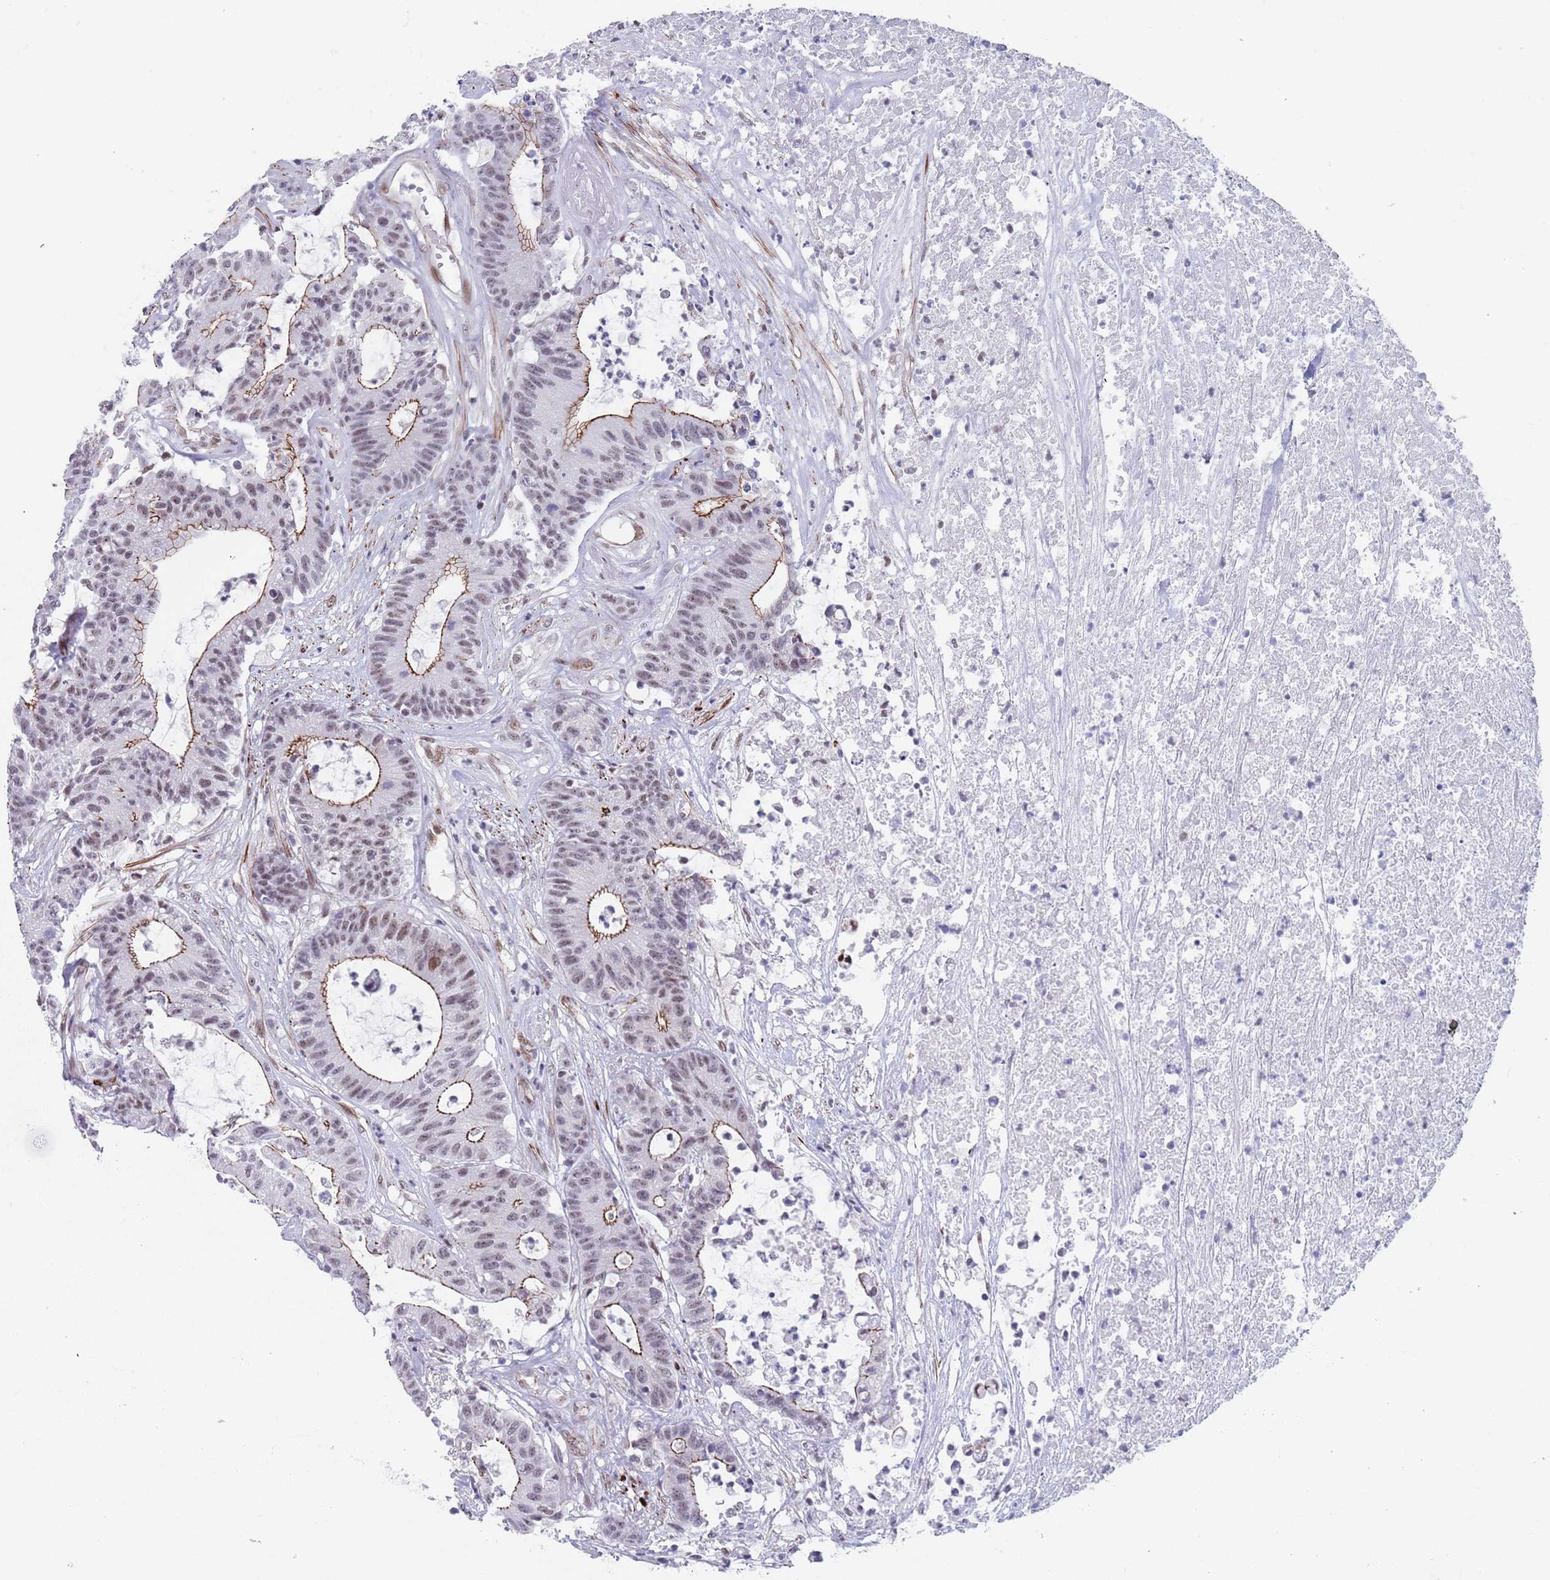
{"staining": {"intensity": "moderate", "quantity": "25%-75%", "location": "cytoplasmic/membranous,nuclear"}, "tissue": "colorectal cancer", "cell_type": "Tumor cells", "image_type": "cancer", "snomed": [{"axis": "morphology", "description": "Adenocarcinoma, NOS"}, {"axis": "topography", "description": "Colon"}], "caption": "A brown stain labels moderate cytoplasmic/membranous and nuclear staining of a protein in colorectal cancer (adenocarcinoma) tumor cells.", "gene": "OR5A2", "patient": {"sex": "female", "age": 84}}